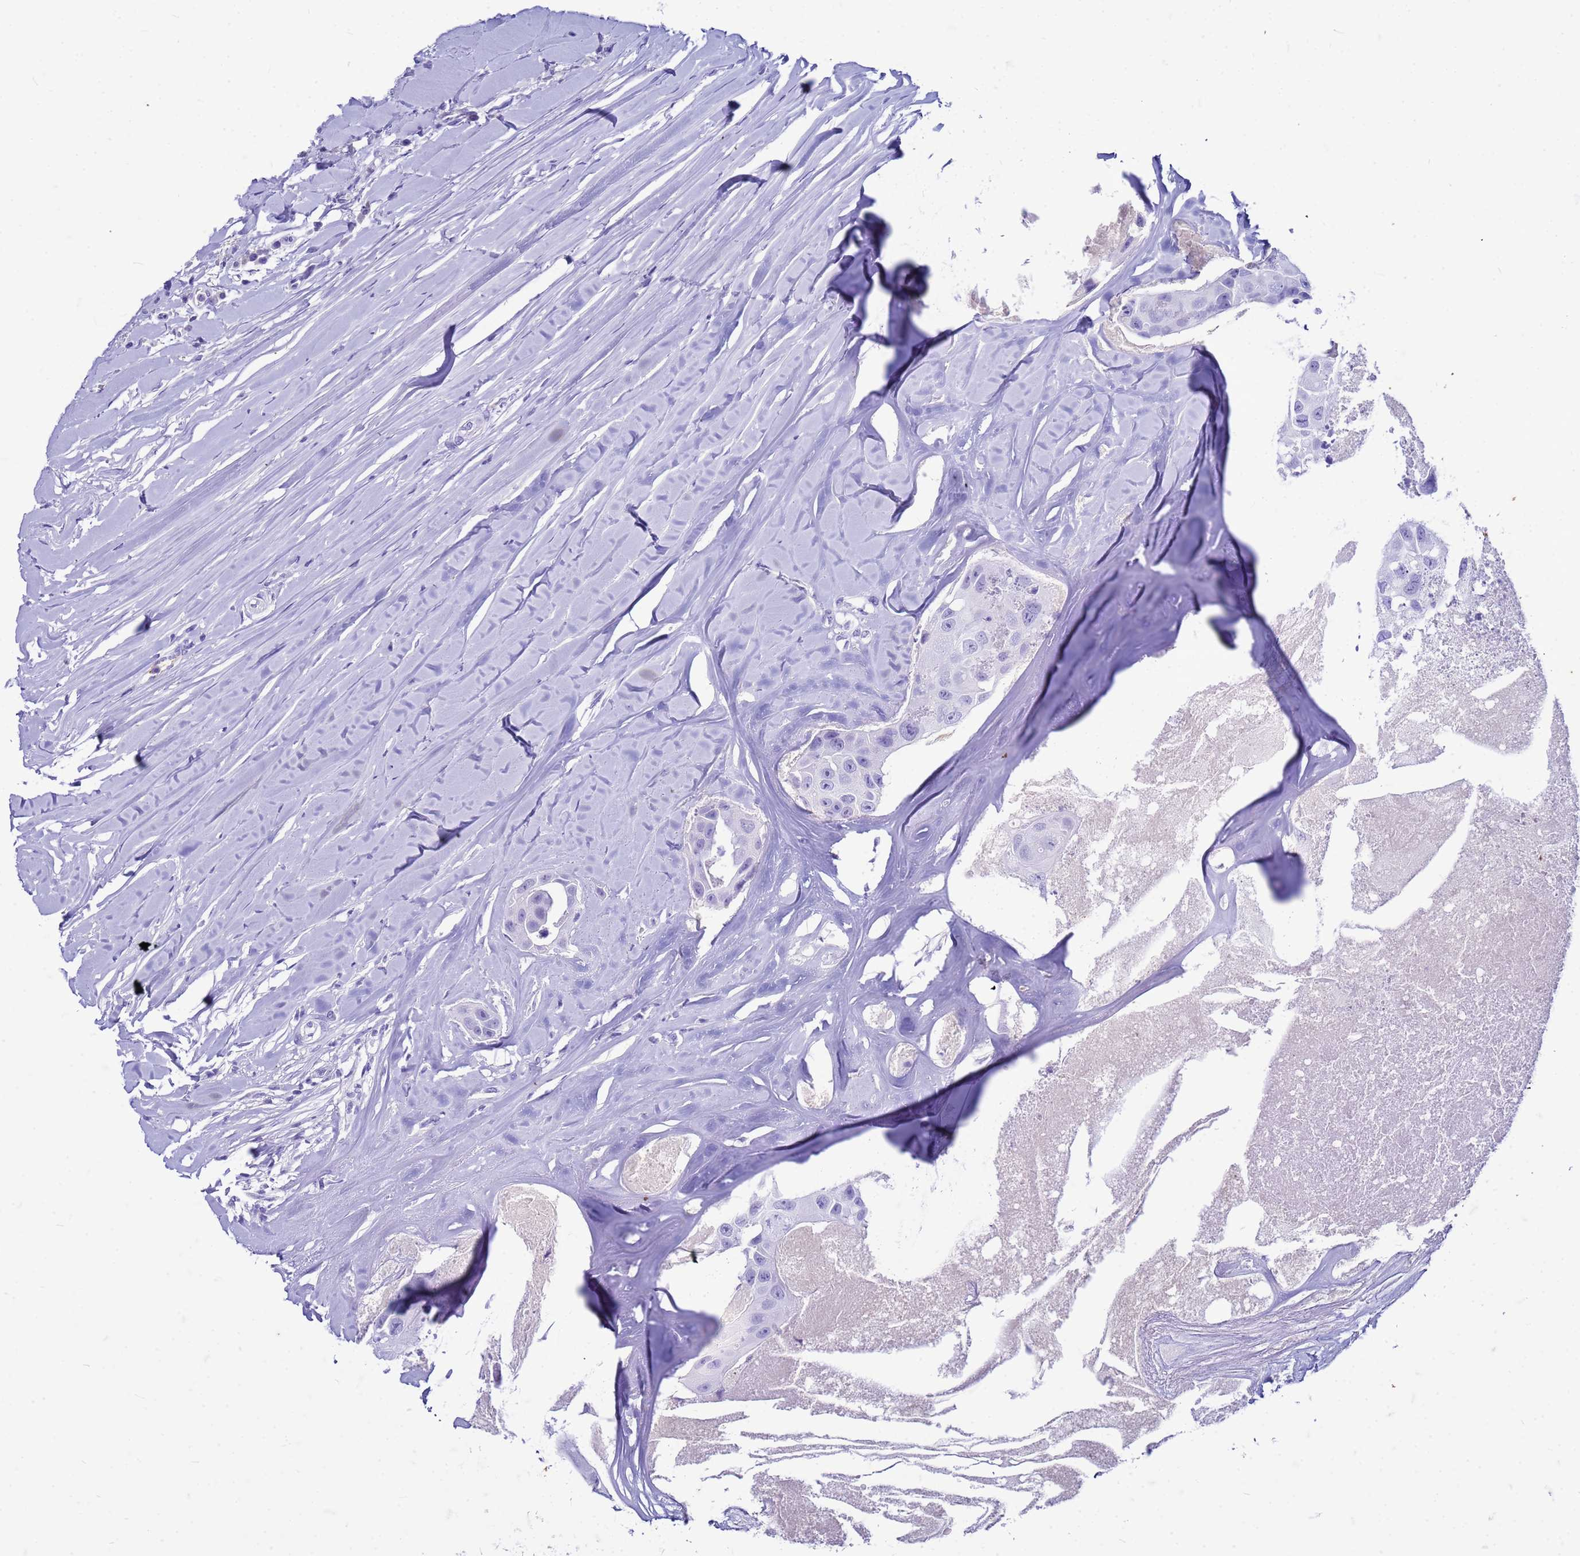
{"staining": {"intensity": "negative", "quantity": "none", "location": "none"}, "tissue": "head and neck cancer", "cell_type": "Tumor cells", "image_type": "cancer", "snomed": [{"axis": "morphology", "description": "Adenocarcinoma, NOS"}, {"axis": "morphology", "description": "Adenocarcinoma, metastatic, NOS"}, {"axis": "topography", "description": "Head-Neck"}], "caption": "Image shows no protein staining in tumor cells of head and neck cancer tissue.", "gene": "CFAP100", "patient": {"sex": "male", "age": 75}}